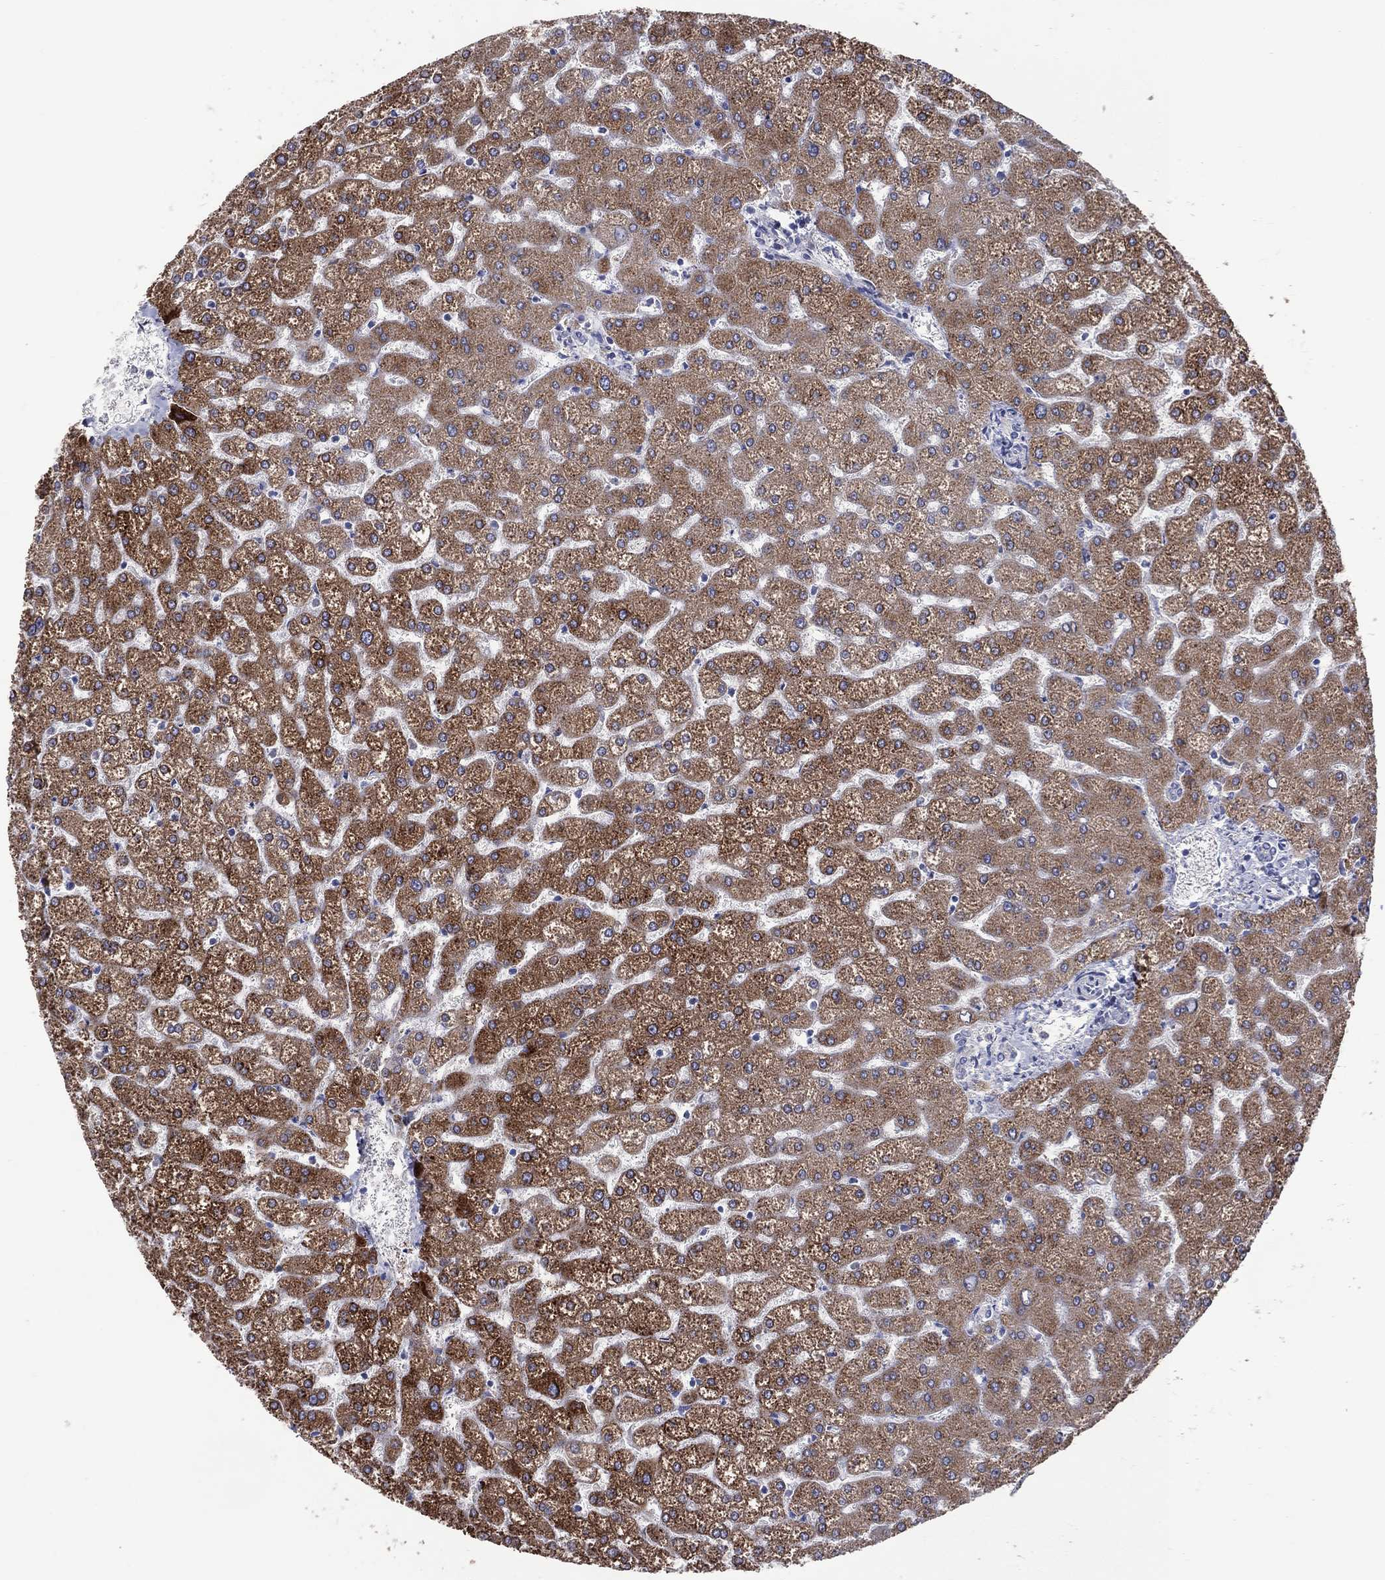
{"staining": {"intensity": "negative", "quantity": "none", "location": "none"}, "tissue": "liver", "cell_type": "Cholangiocytes", "image_type": "normal", "snomed": [{"axis": "morphology", "description": "Normal tissue, NOS"}, {"axis": "topography", "description": "Liver"}], "caption": "Protein analysis of benign liver demonstrates no significant expression in cholangiocytes. Brightfield microscopy of immunohistochemistry stained with DAB (brown) and hematoxylin (blue), captured at high magnification.", "gene": "DNAH6", "patient": {"sex": "female", "age": 32}}